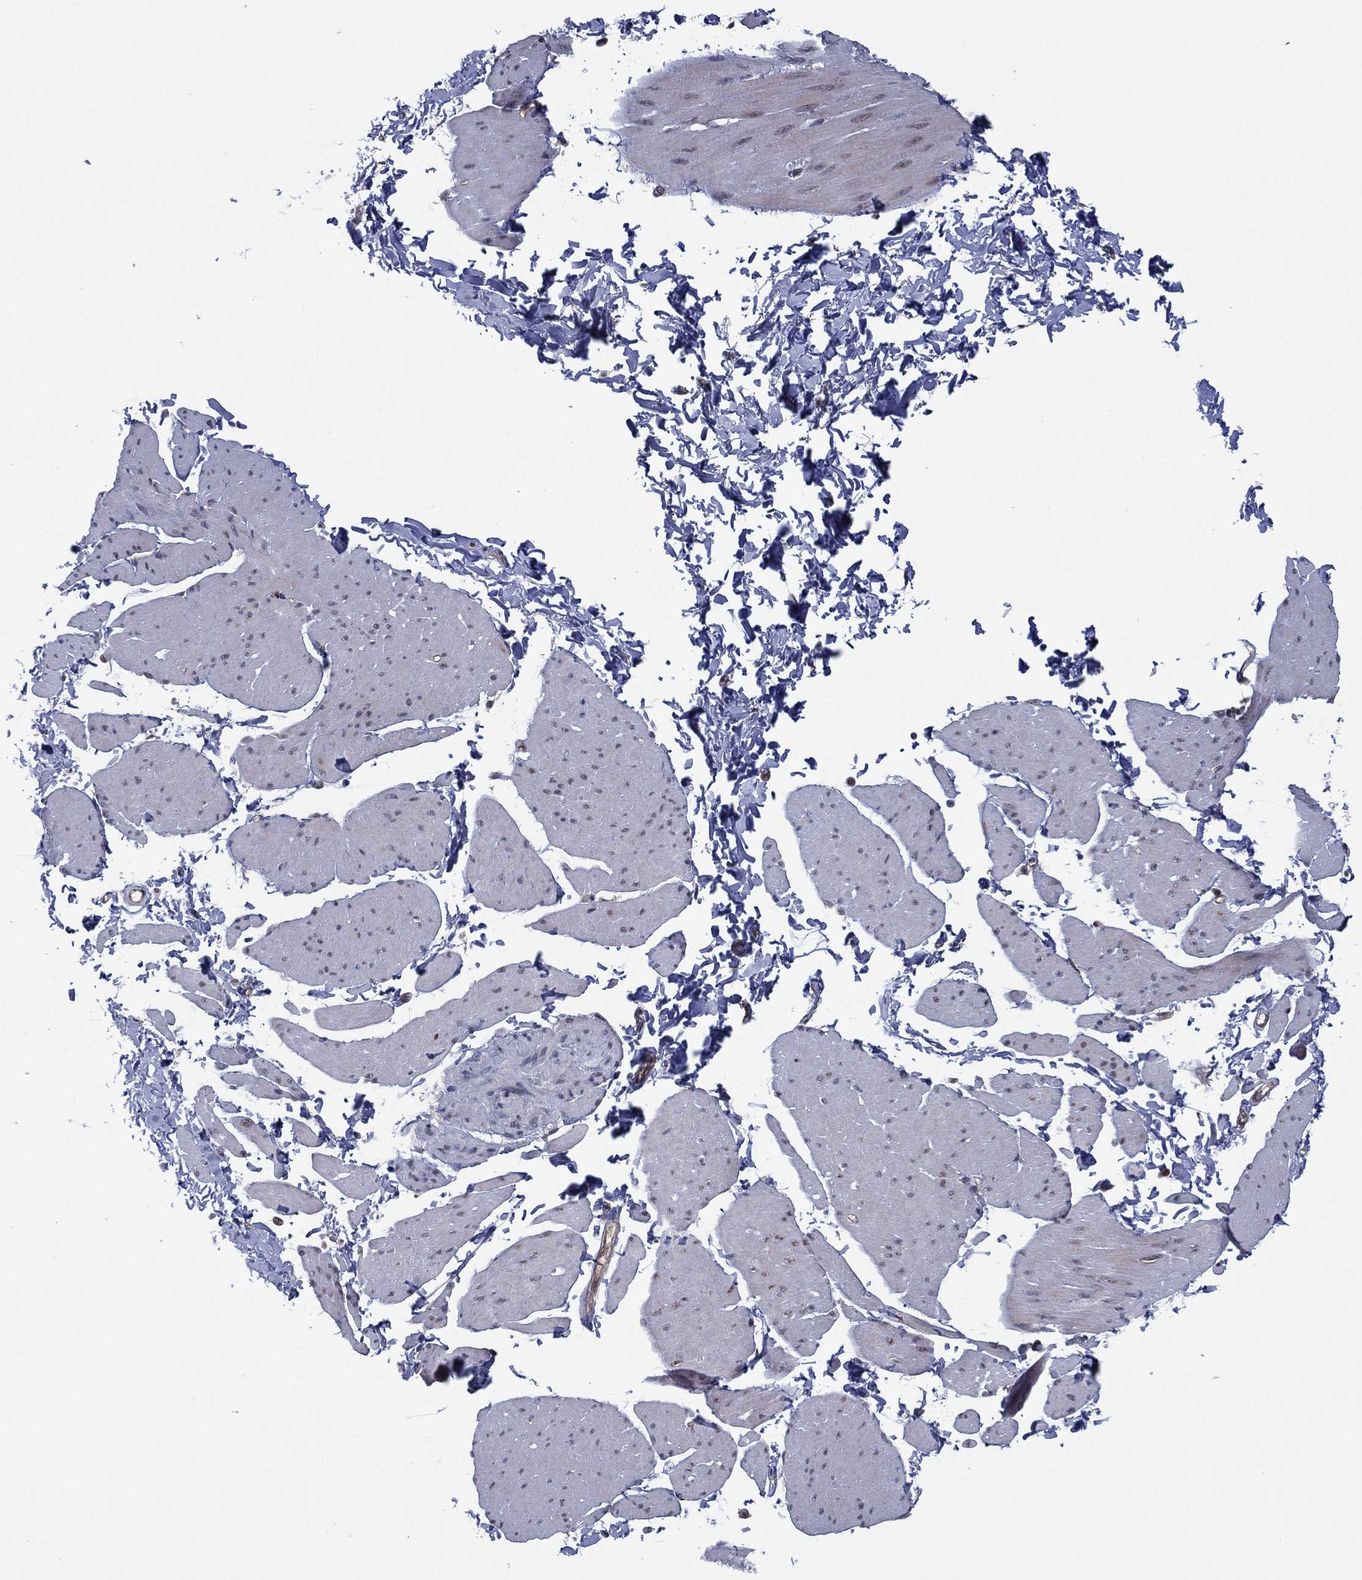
{"staining": {"intensity": "negative", "quantity": "none", "location": "none"}, "tissue": "smooth muscle", "cell_type": "Smooth muscle cells", "image_type": "normal", "snomed": [{"axis": "morphology", "description": "Normal tissue, NOS"}, {"axis": "topography", "description": "Adipose tissue"}, {"axis": "topography", "description": "Smooth muscle"}, {"axis": "topography", "description": "Peripheral nerve tissue"}], "caption": "The immunohistochemistry image has no significant staining in smooth muscle cells of smooth muscle.", "gene": "GSE1", "patient": {"sex": "male", "age": 83}}